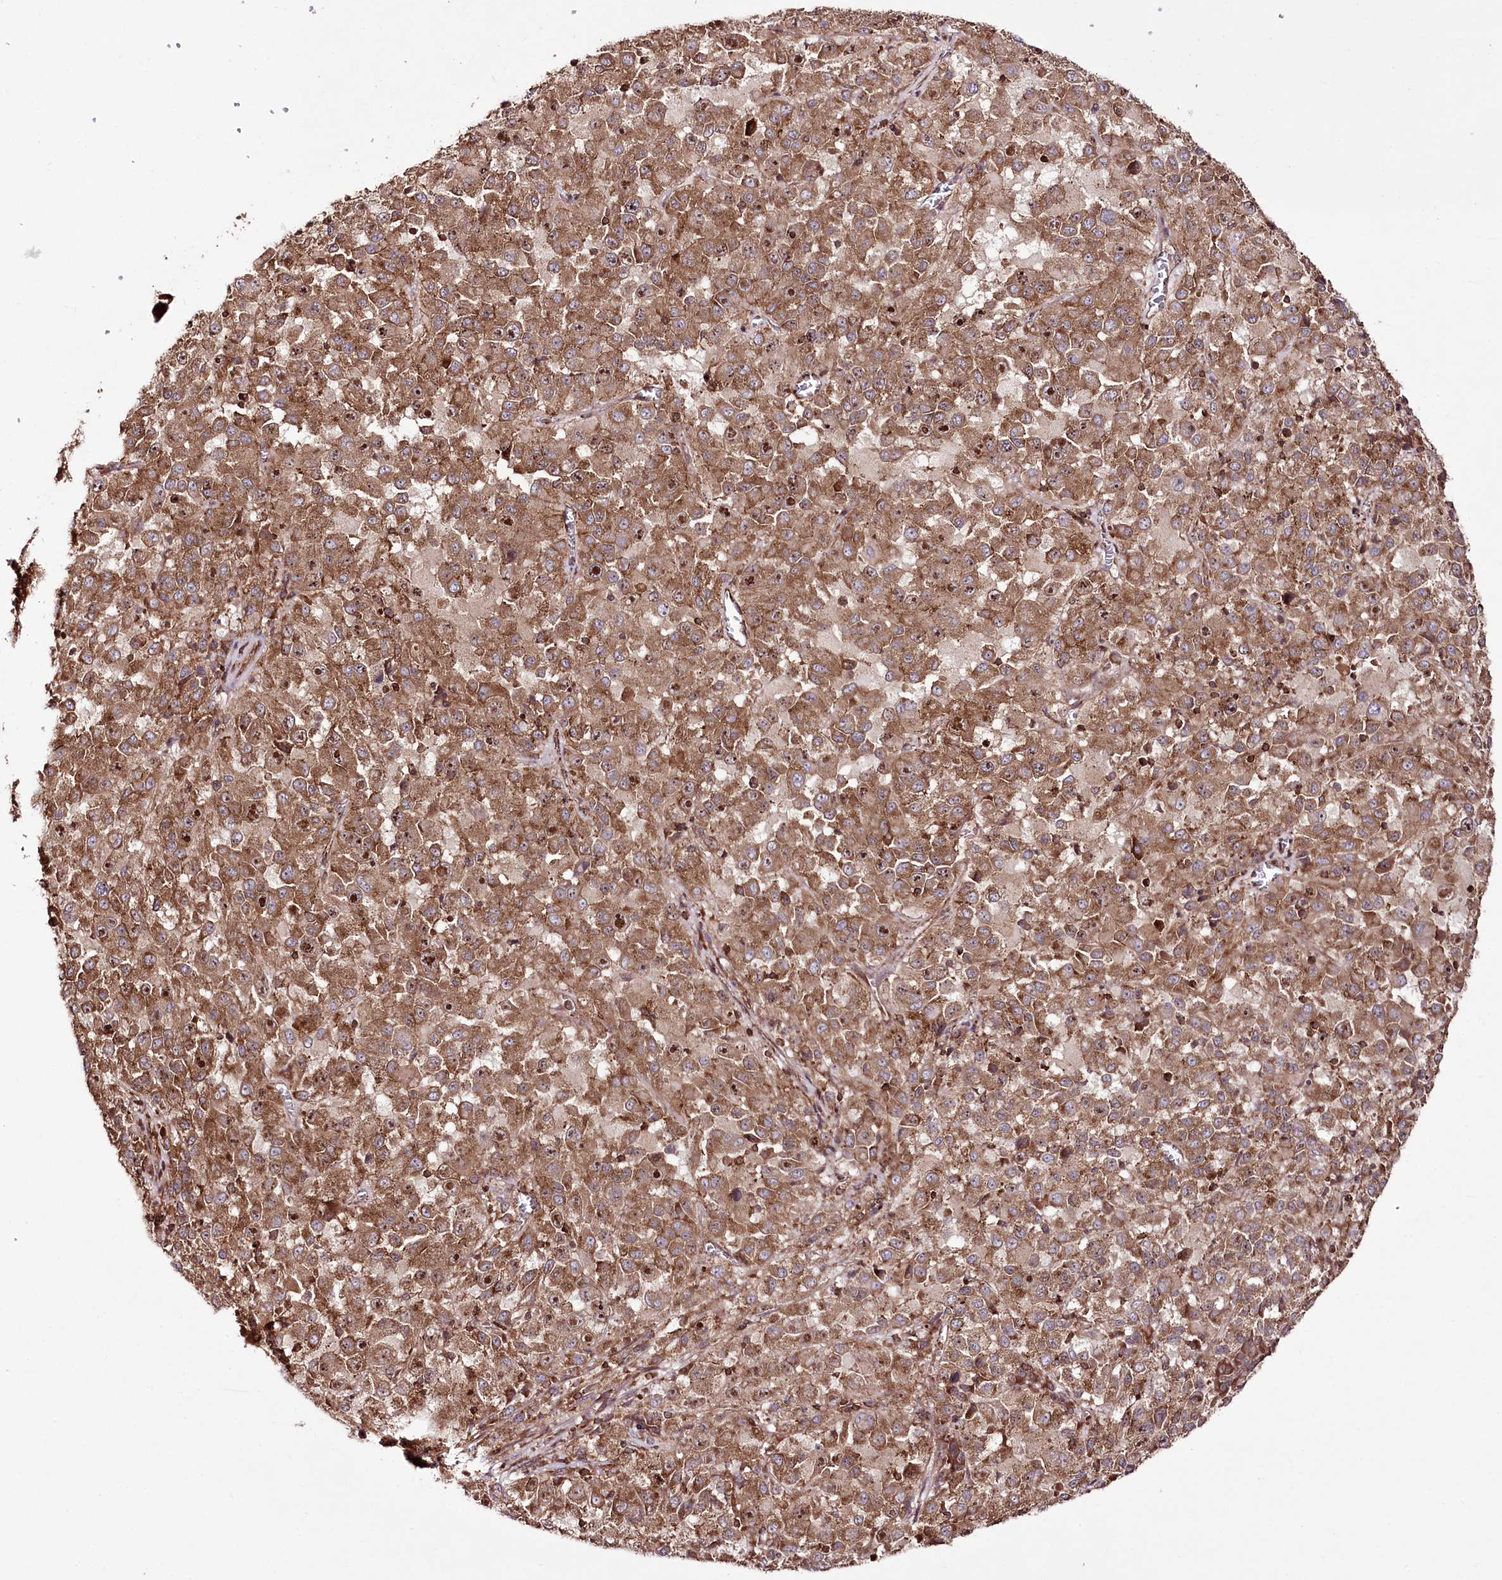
{"staining": {"intensity": "strong", "quantity": ">75%", "location": "cytoplasmic/membranous"}, "tissue": "melanoma", "cell_type": "Tumor cells", "image_type": "cancer", "snomed": [{"axis": "morphology", "description": "Malignant melanoma, Metastatic site"}, {"axis": "topography", "description": "Lung"}], "caption": "Immunohistochemistry (IHC) of melanoma displays high levels of strong cytoplasmic/membranous positivity in approximately >75% of tumor cells.", "gene": "DHX29", "patient": {"sex": "male", "age": 64}}